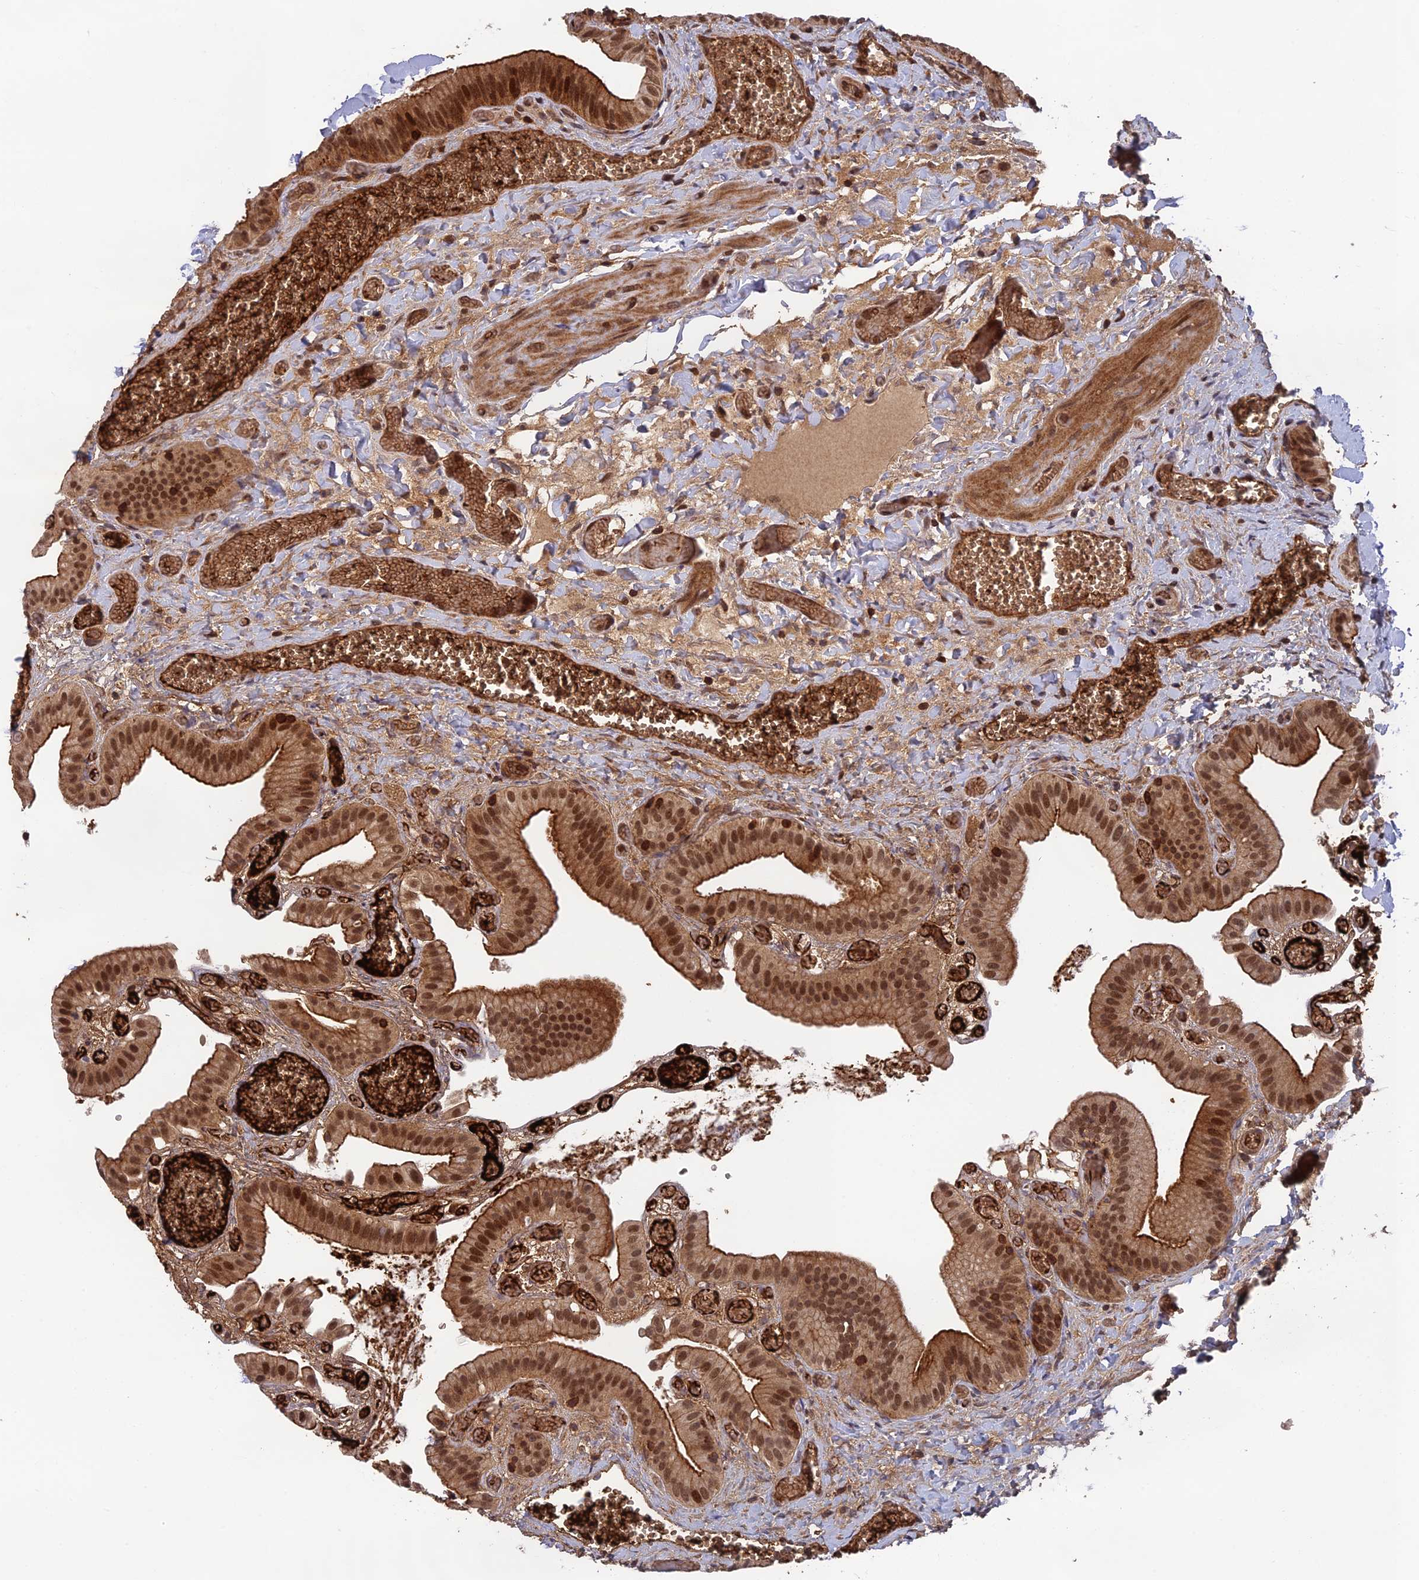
{"staining": {"intensity": "moderate", "quantity": ">75%", "location": "cytoplasmic/membranous,nuclear"}, "tissue": "gallbladder", "cell_type": "Glandular cells", "image_type": "normal", "snomed": [{"axis": "morphology", "description": "Normal tissue, NOS"}, {"axis": "topography", "description": "Gallbladder"}], "caption": "Immunohistochemical staining of benign human gallbladder displays moderate cytoplasmic/membranous,nuclear protein positivity in approximately >75% of glandular cells.", "gene": "OSBPL1A", "patient": {"sex": "female", "age": 64}}